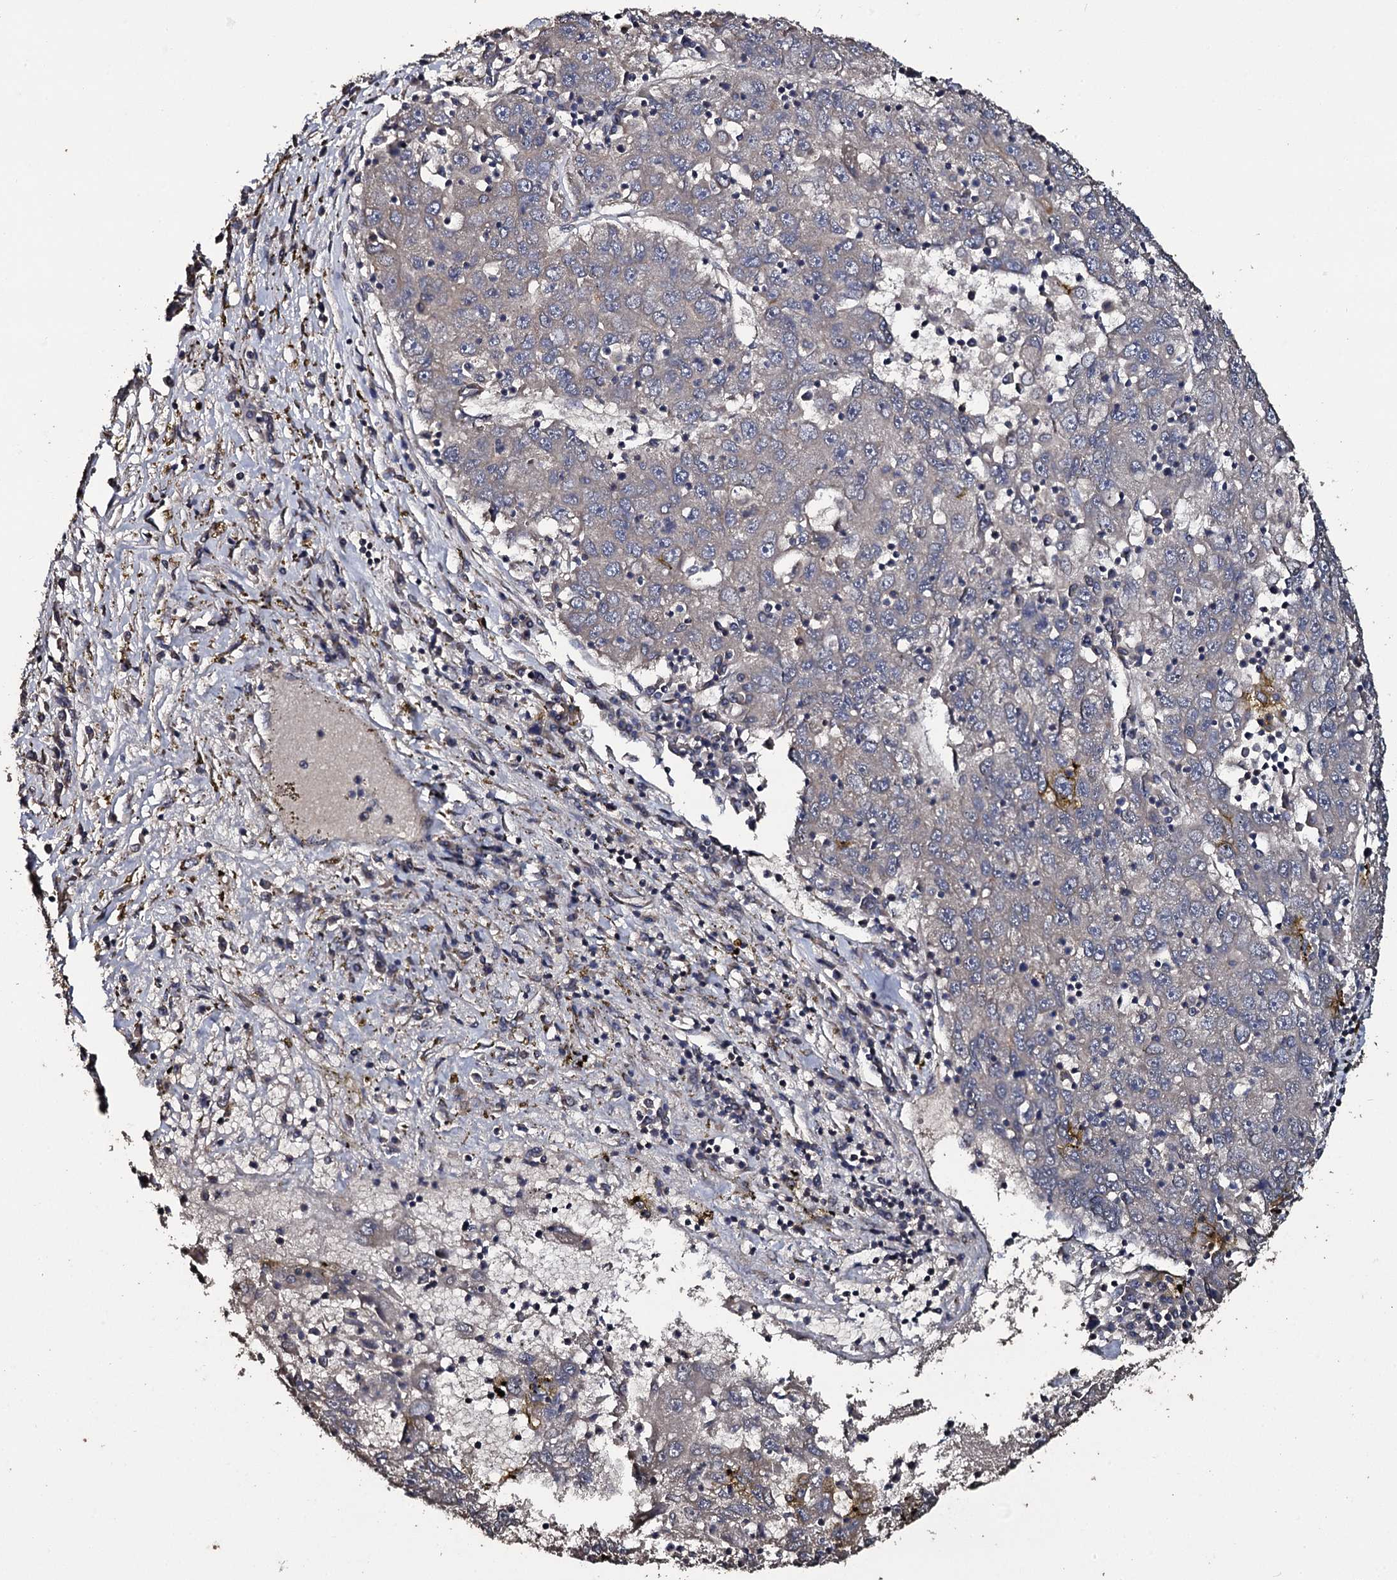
{"staining": {"intensity": "weak", "quantity": "<25%", "location": "cytoplasmic/membranous"}, "tissue": "liver cancer", "cell_type": "Tumor cells", "image_type": "cancer", "snomed": [{"axis": "morphology", "description": "Carcinoma, Hepatocellular, NOS"}, {"axis": "topography", "description": "Liver"}], "caption": "This is a histopathology image of IHC staining of liver hepatocellular carcinoma, which shows no positivity in tumor cells.", "gene": "TTC23", "patient": {"sex": "male", "age": 49}}